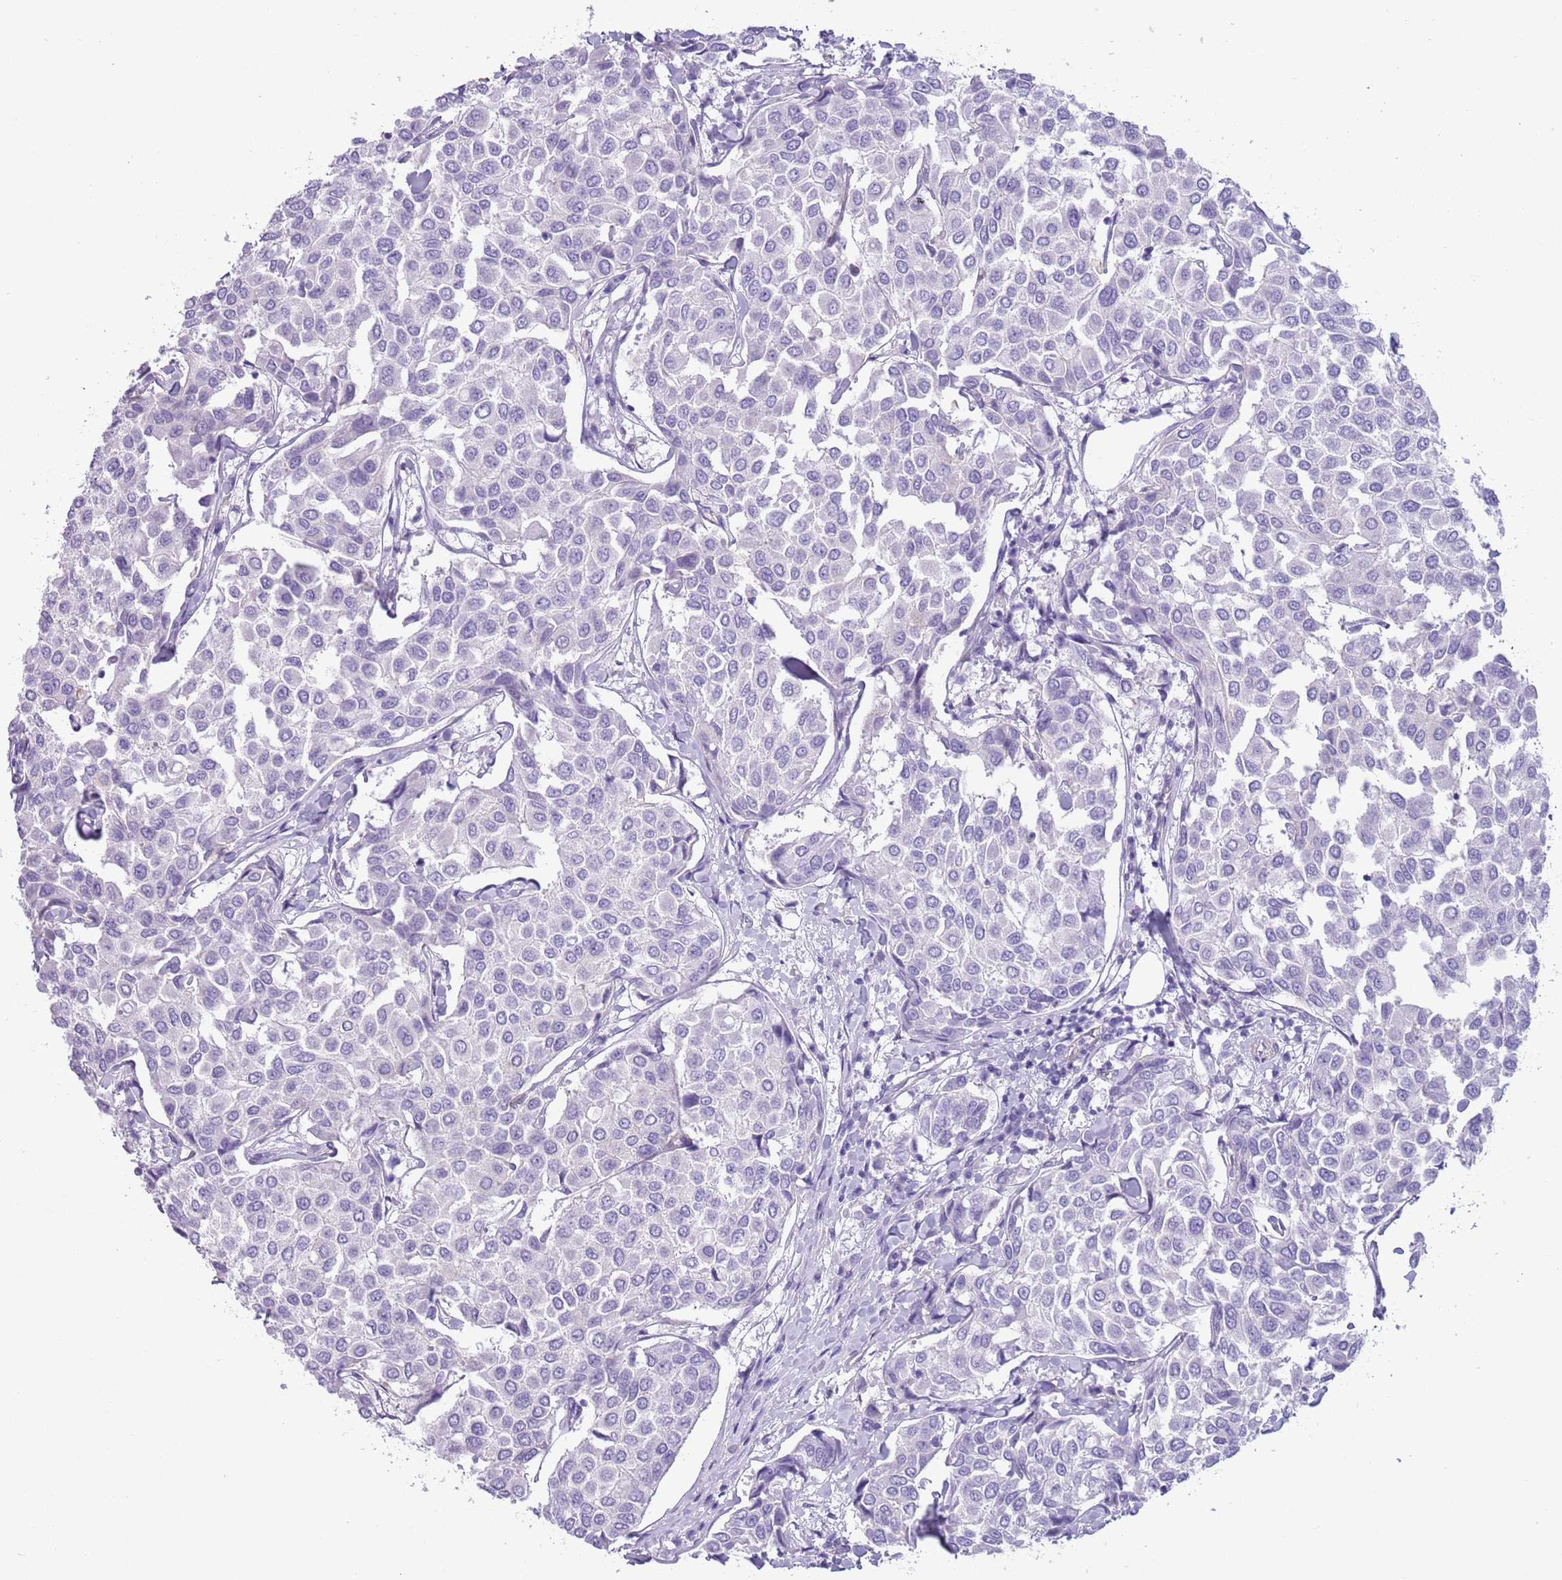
{"staining": {"intensity": "negative", "quantity": "none", "location": "none"}, "tissue": "breast cancer", "cell_type": "Tumor cells", "image_type": "cancer", "snomed": [{"axis": "morphology", "description": "Duct carcinoma"}, {"axis": "topography", "description": "Breast"}], "caption": "Tumor cells are negative for brown protein staining in breast invasive ductal carcinoma.", "gene": "RBP3", "patient": {"sex": "female", "age": 55}}